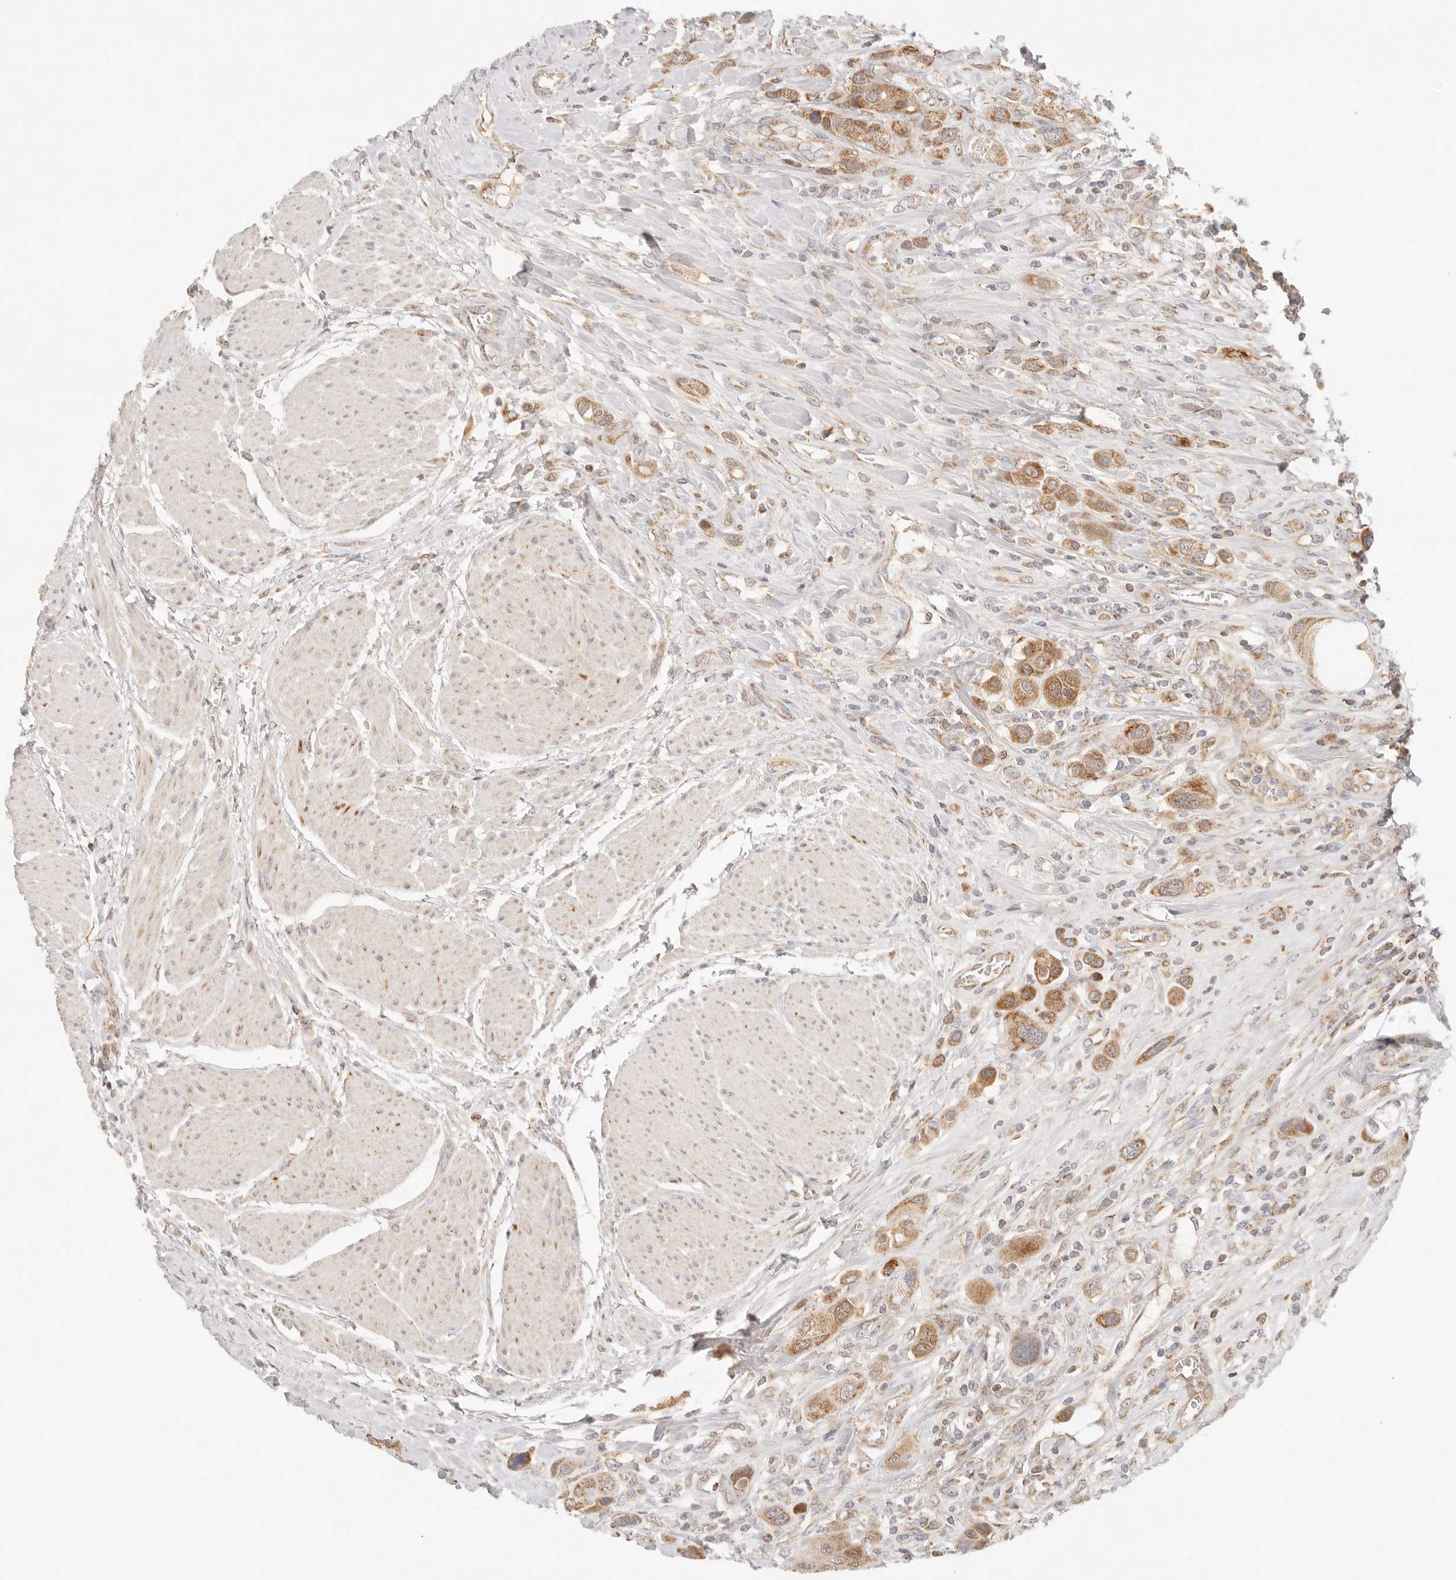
{"staining": {"intensity": "moderate", "quantity": ">75%", "location": "cytoplasmic/membranous"}, "tissue": "urothelial cancer", "cell_type": "Tumor cells", "image_type": "cancer", "snomed": [{"axis": "morphology", "description": "Urothelial carcinoma, High grade"}, {"axis": "topography", "description": "Urinary bladder"}], "caption": "High-grade urothelial carcinoma stained for a protein (brown) exhibits moderate cytoplasmic/membranous positive positivity in about >75% of tumor cells.", "gene": "COA6", "patient": {"sex": "male", "age": 50}}